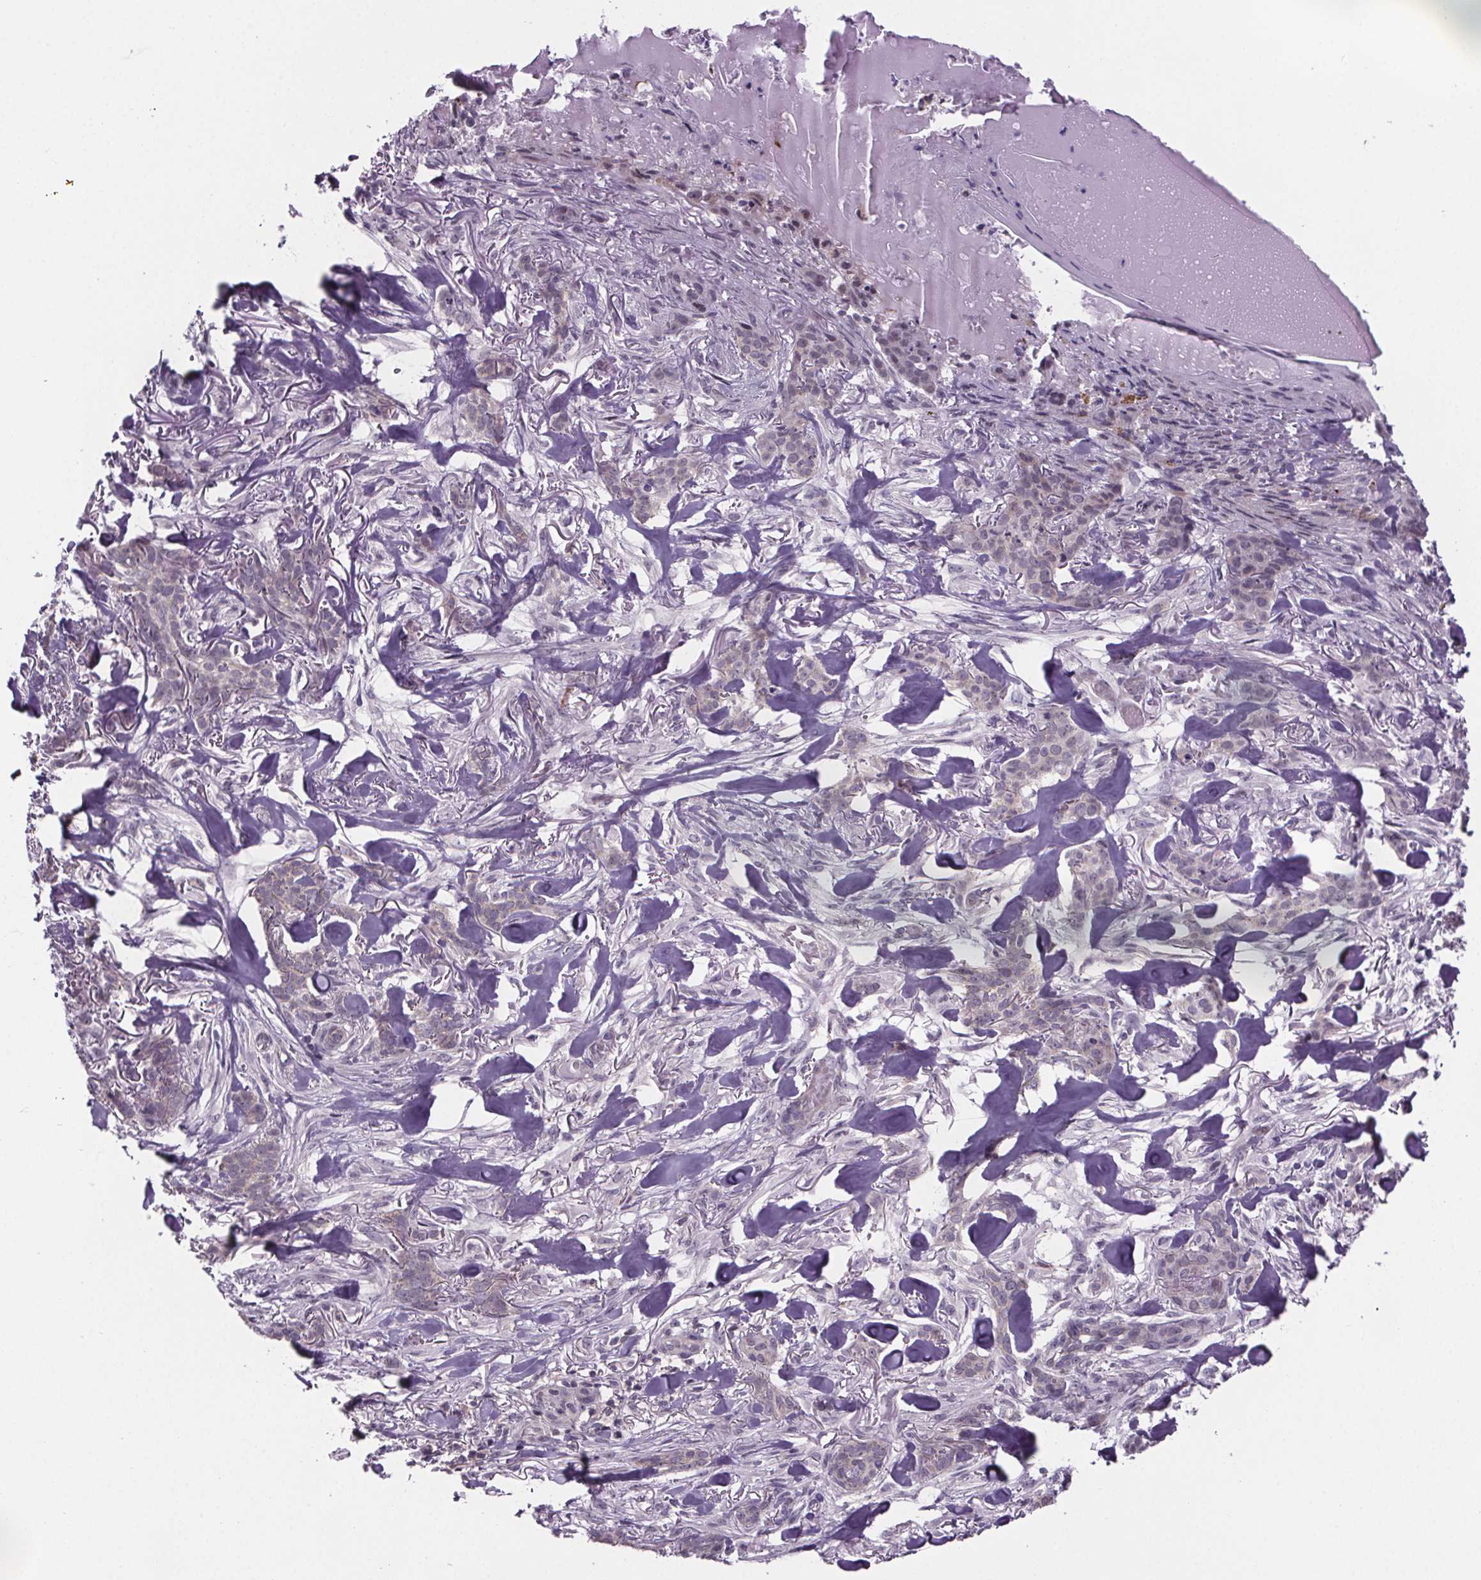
{"staining": {"intensity": "negative", "quantity": "none", "location": "none"}, "tissue": "skin cancer", "cell_type": "Tumor cells", "image_type": "cancer", "snomed": [{"axis": "morphology", "description": "Basal cell carcinoma"}, {"axis": "topography", "description": "Skin"}], "caption": "Immunohistochemical staining of human basal cell carcinoma (skin) exhibits no significant positivity in tumor cells.", "gene": "TTC12", "patient": {"sex": "female", "age": 61}}